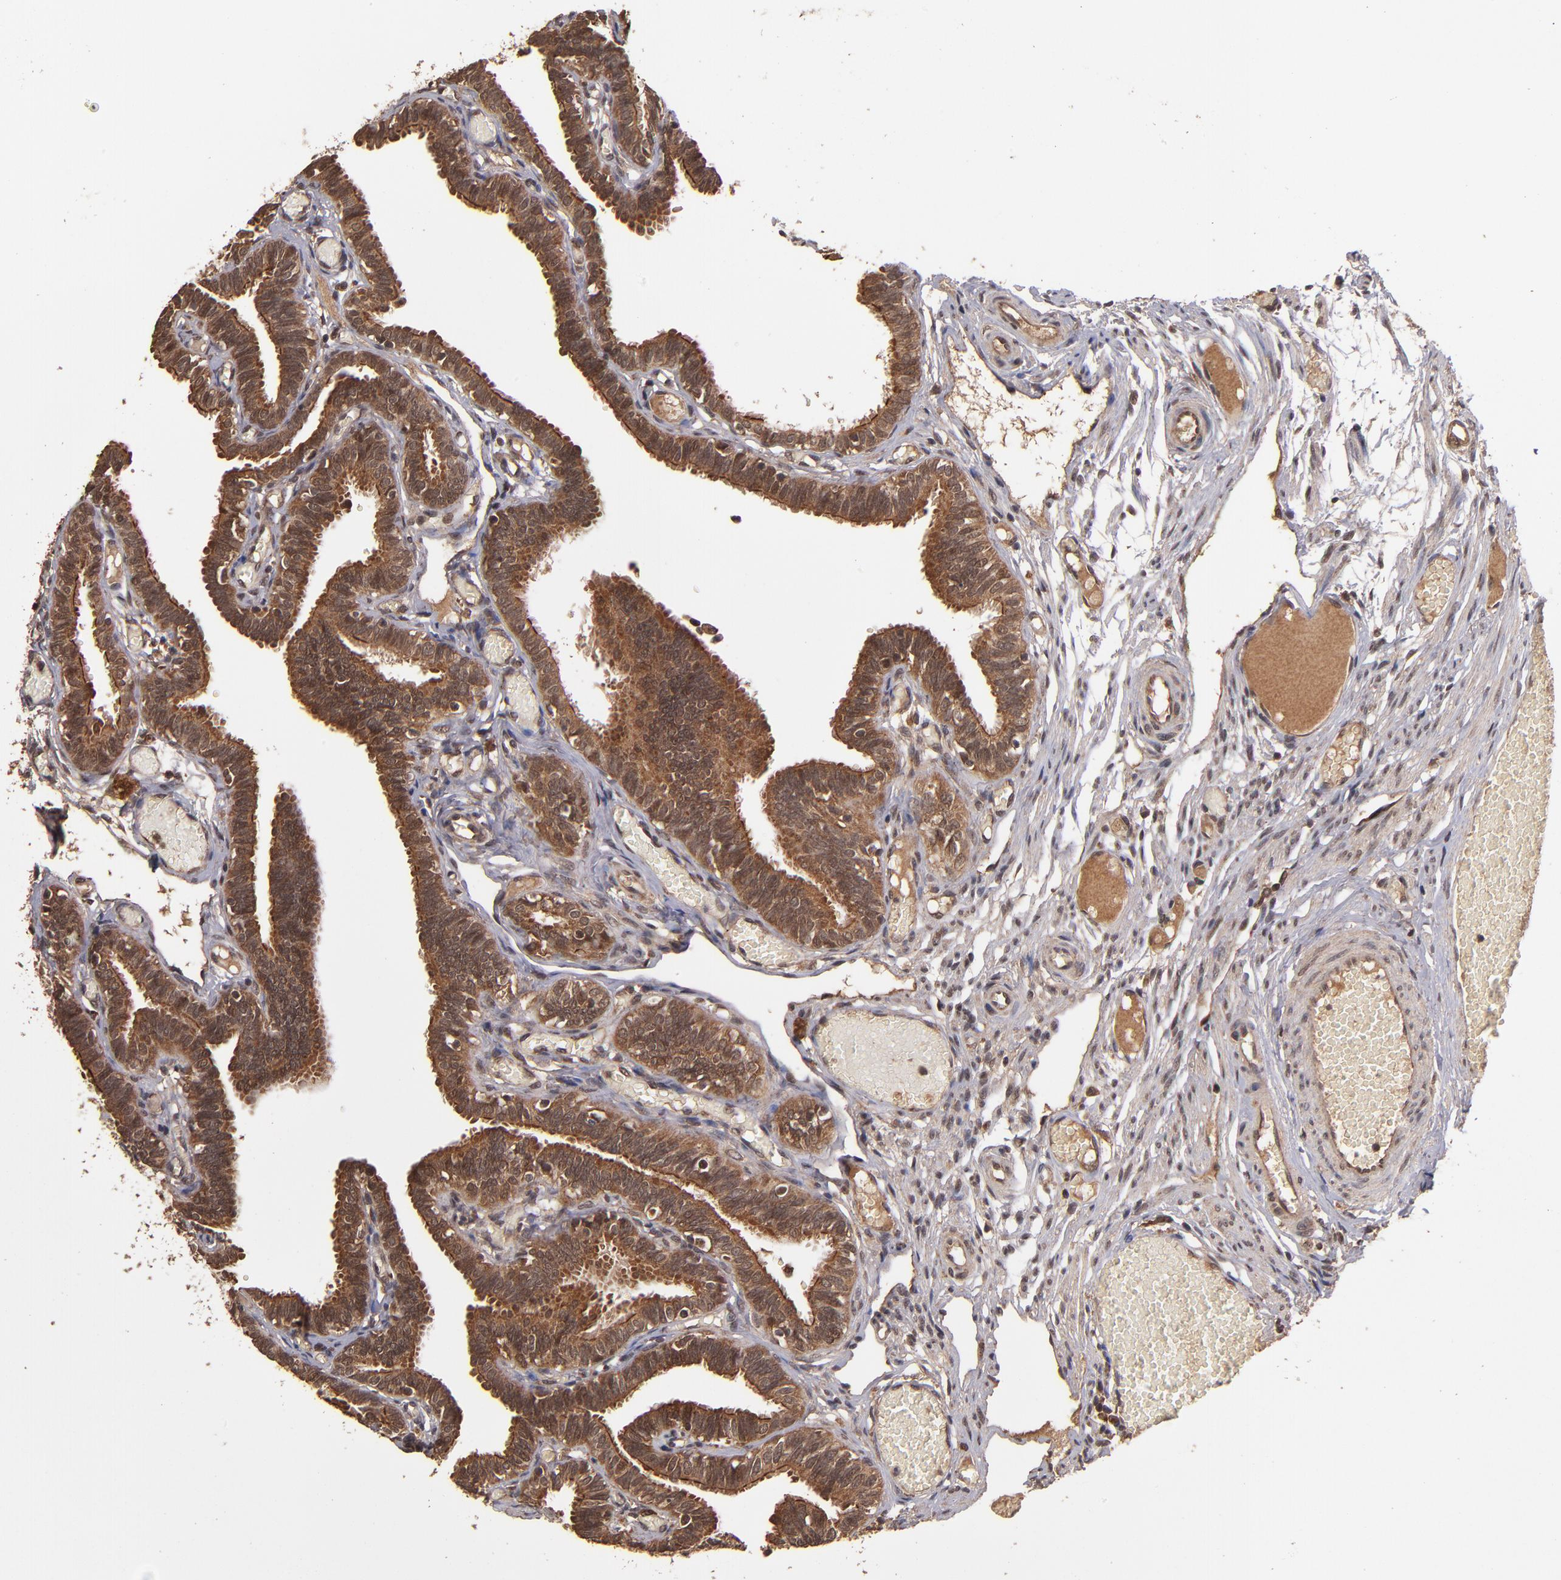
{"staining": {"intensity": "strong", "quantity": ">75%", "location": "cytoplasmic/membranous"}, "tissue": "fallopian tube", "cell_type": "Glandular cells", "image_type": "normal", "snomed": [{"axis": "morphology", "description": "Normal tissue, NOS"}, {"axis": "topography", "description": "Fallopian tube"}], "caption": "Fallopian tube stained with DAB immunohistochemistry reveals high levels of strong cytoplasmic/membranous positivity in about >75% of glandular cells. Nuclei are stained in blue.", "gene": "NFE2L2", "patient": {"sex": "female", "age": 29}}